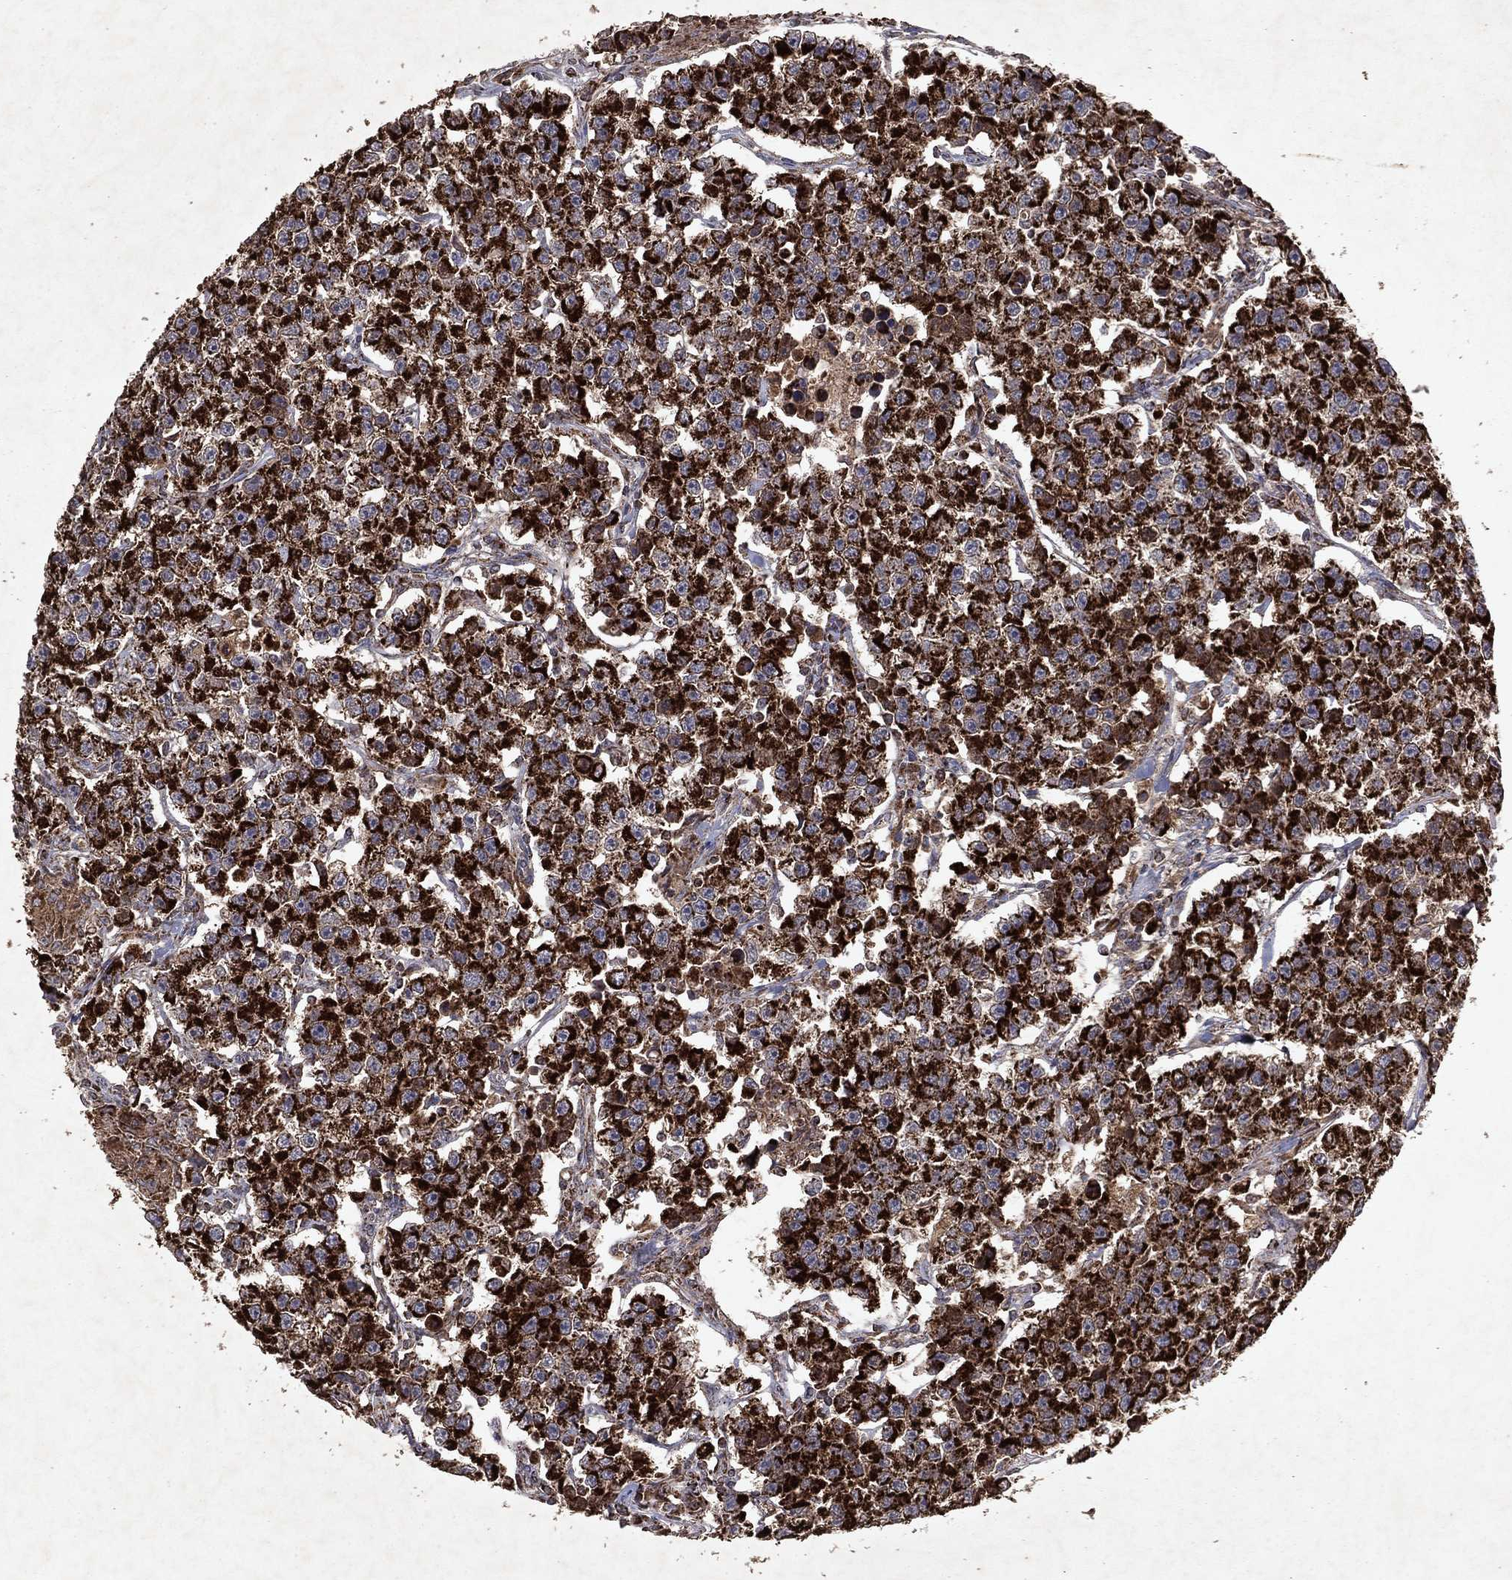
{"staining": {"intensity": "strong", "quantity": ">75%", "location": "cytoplasmic/membranous"}, "tissue": "testis cancer", "cell_type": "Tumor cells", "image_type": "cancer", "snomed": [{"axis": "morphology", "description": "Seminoma, NOS"}, {"axis": "topography", "description": "Testis"}], "caption": "High-magnification brightfield microscopy of seminoma (testis) stained with DAB (brown) and counterstained with hematoxylin (blue). tumor cells exhibit strong cytoplasmic/membranous positivity is present in approximately>75% of cells.", "gene": "PYROXD2", "patient": {"sex": "male", "age": 59}}